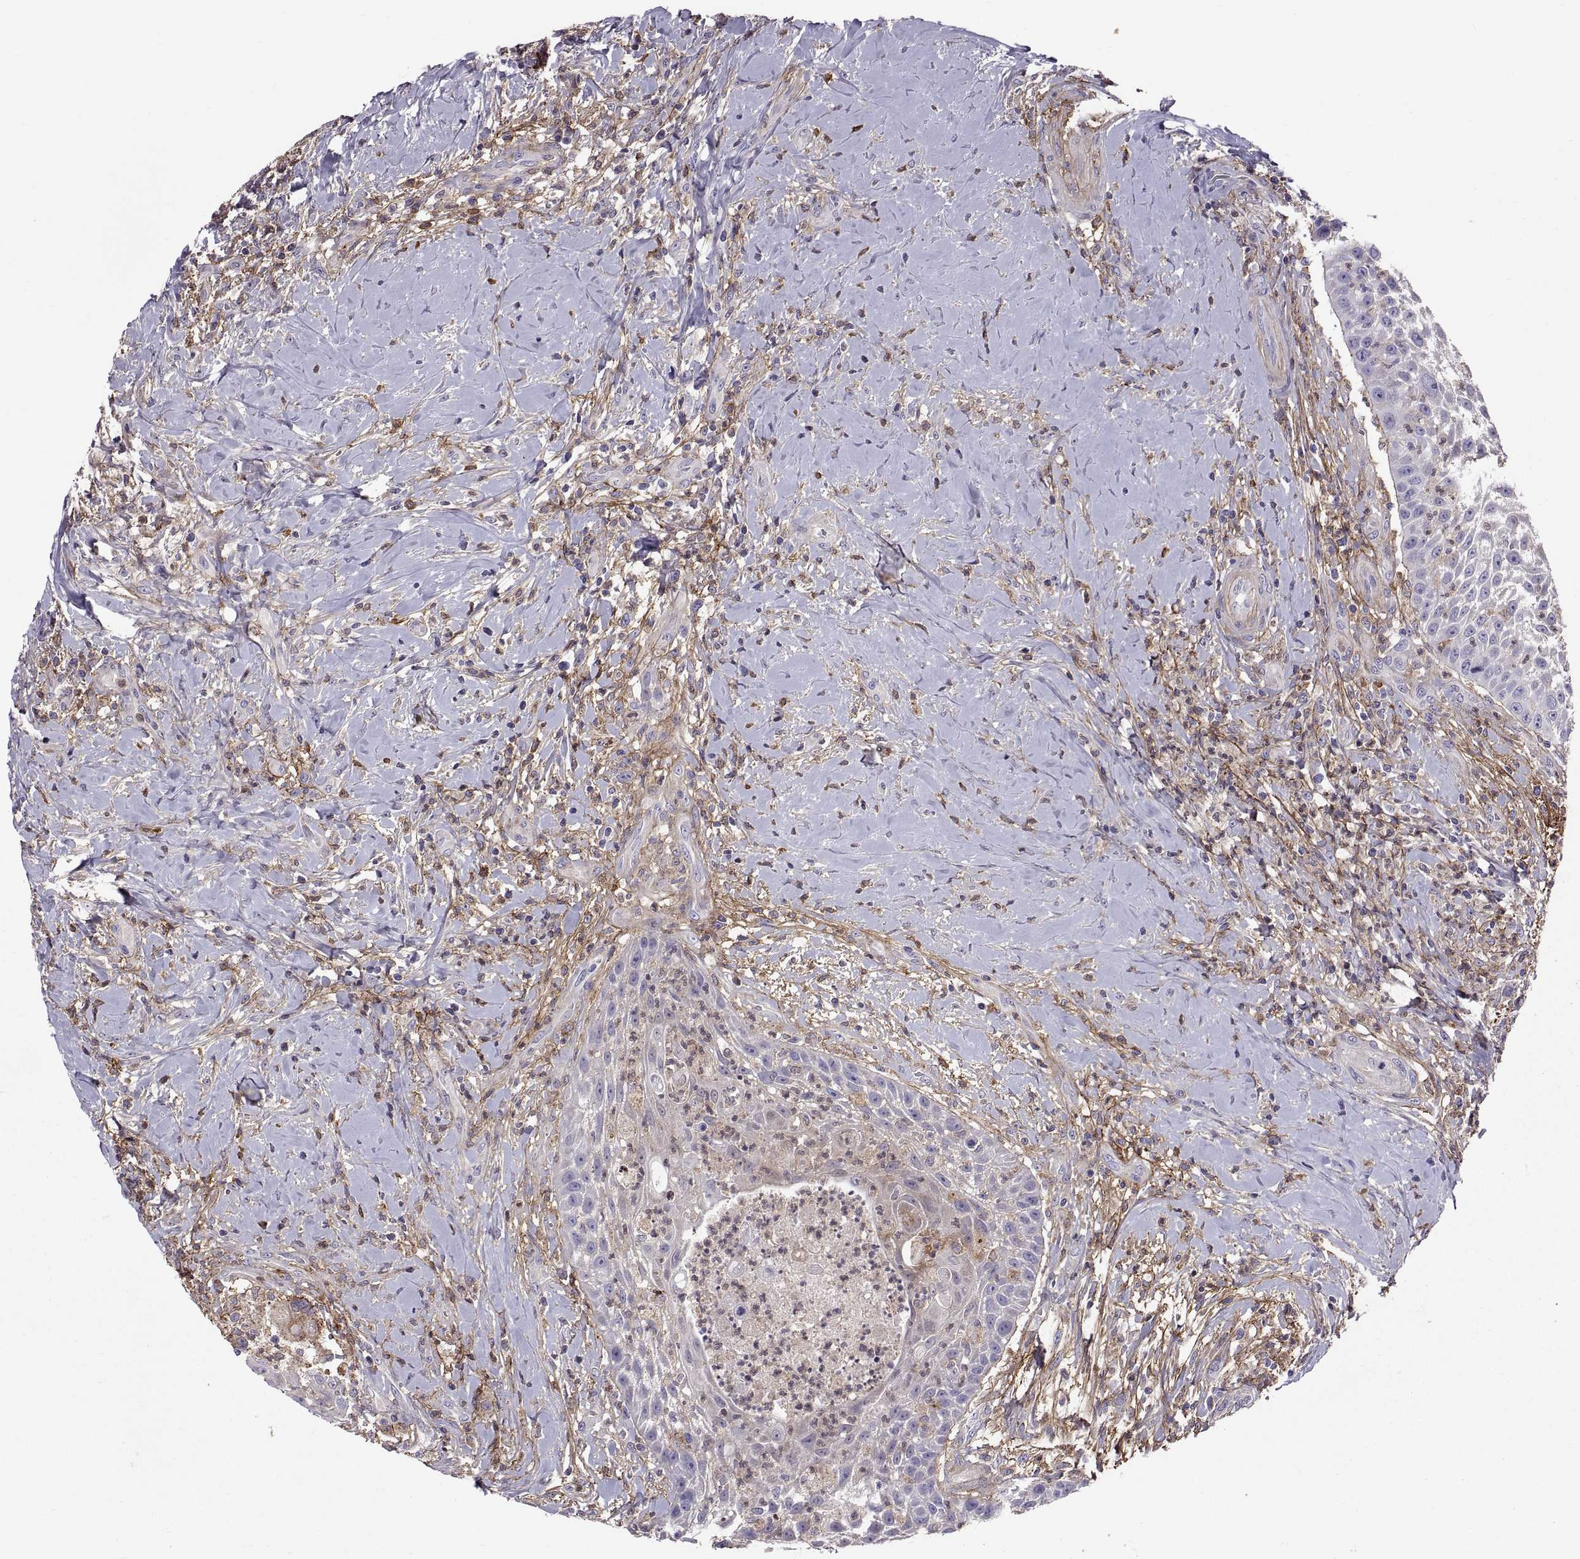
{"staining": {"intensity": "negative", "quantity": "none", "location": "none"}, "tissue": "head and neck cancer", "cell_type": "Tumor cells", "image_type": "cancer", "snomed": [{"axis": "morphology", "description": "Squamous cell carcinoma, NOS"}, {"axis": "topography", "description": "Head-Neck"}], "caption": "There is no significant positivity in tumor cells of head and neck squamous cell carcinoma.", "gene": "EMILIN2", "patient": {"sex": "male", "age": 69}}